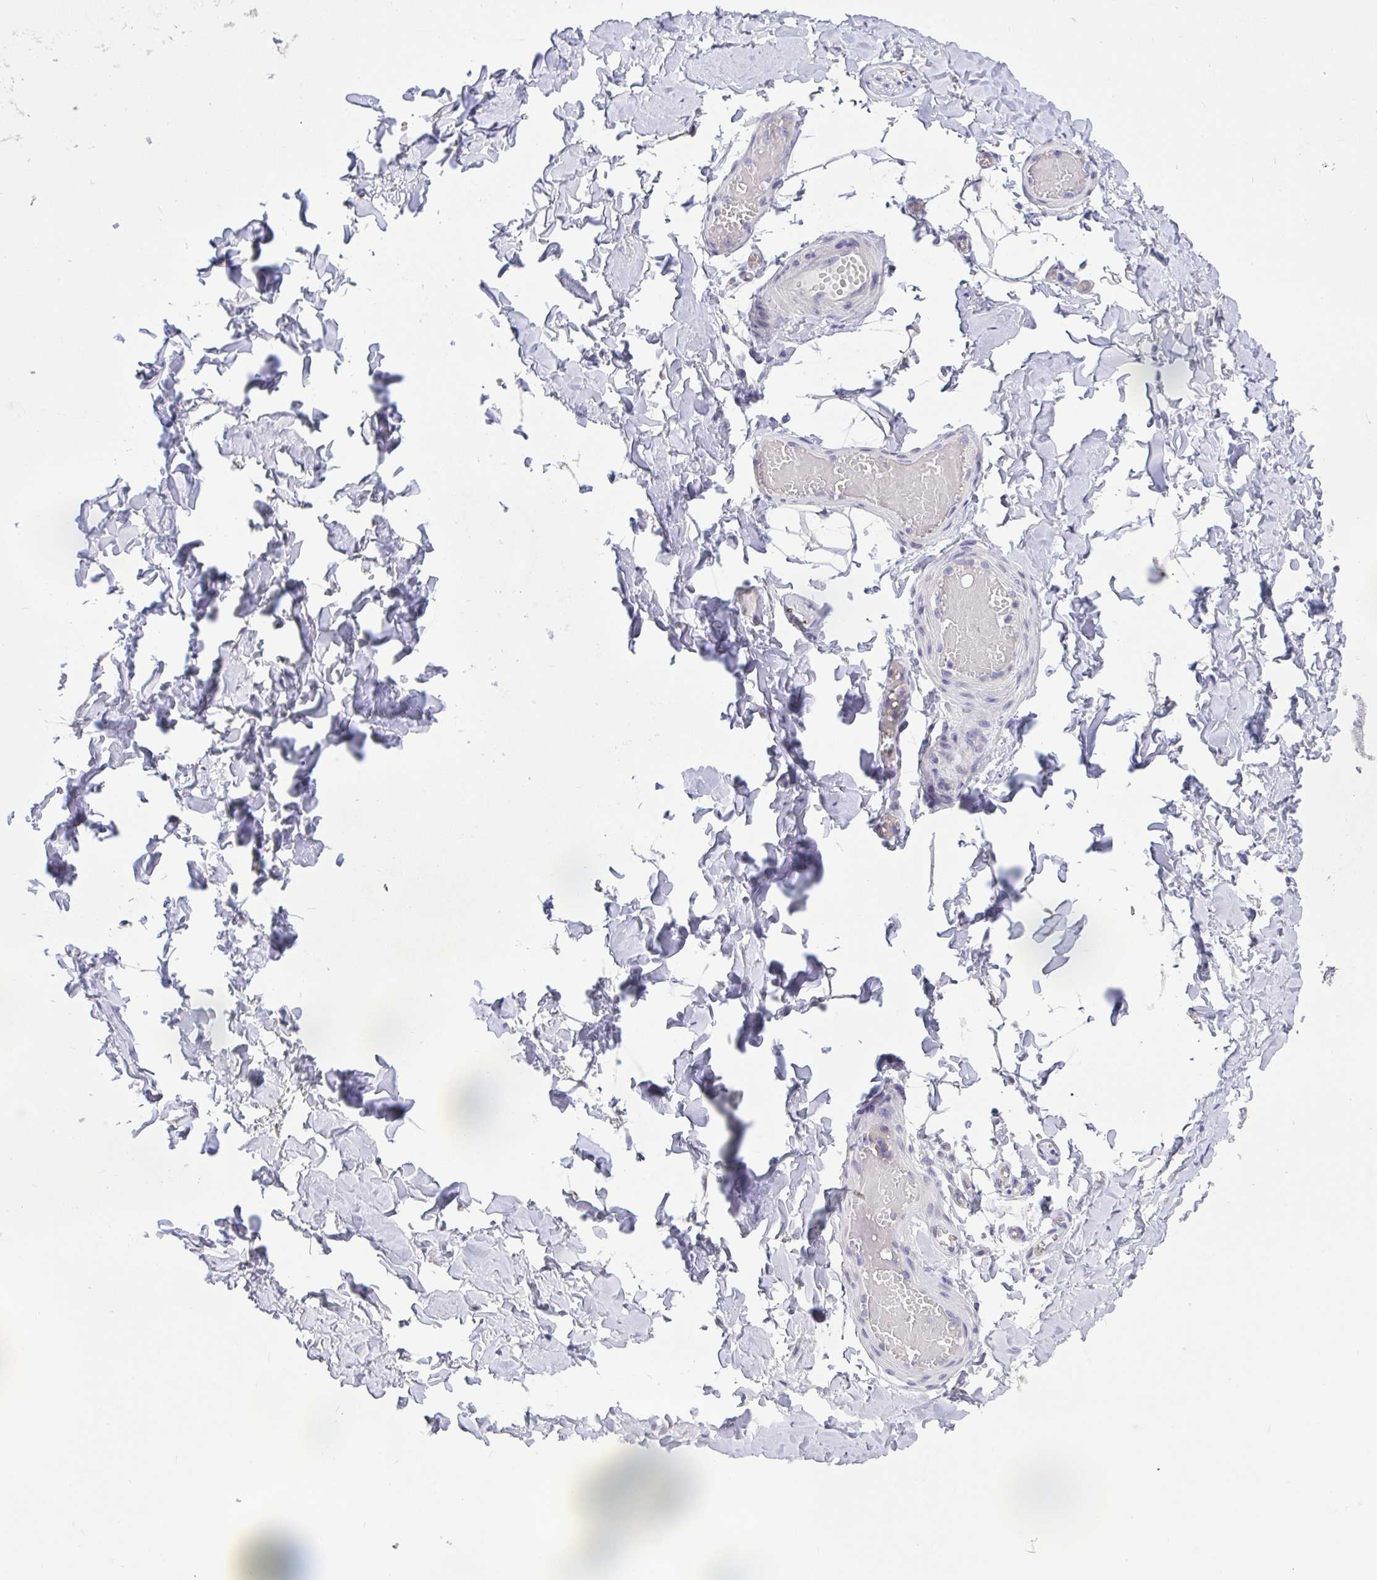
{"staining": {"intensity": "negative", "quantity": "none", "location": "none"}, "tissue": "soft tissue", "cell_type": "Fibroblasts", "image_type": "normal", "snomed": [{"axis": "morphology", "description": "Normal tissue, NOS"}, {"axis": "topography", "description": "Soft tissue"}, {"axis": "topography", "description": "Adipose tissue"}, {"axis": "topography", "description": "Vascular tissue"}, {"axis": "topography", "description": "Peripheral nerve tissue"}], "caption": "The histopathology image reveals no staining of fibroblasts in unremarkable soft tissue.", "gene": "VGLL3", "patient": {"sex": "male", "age": 29}}